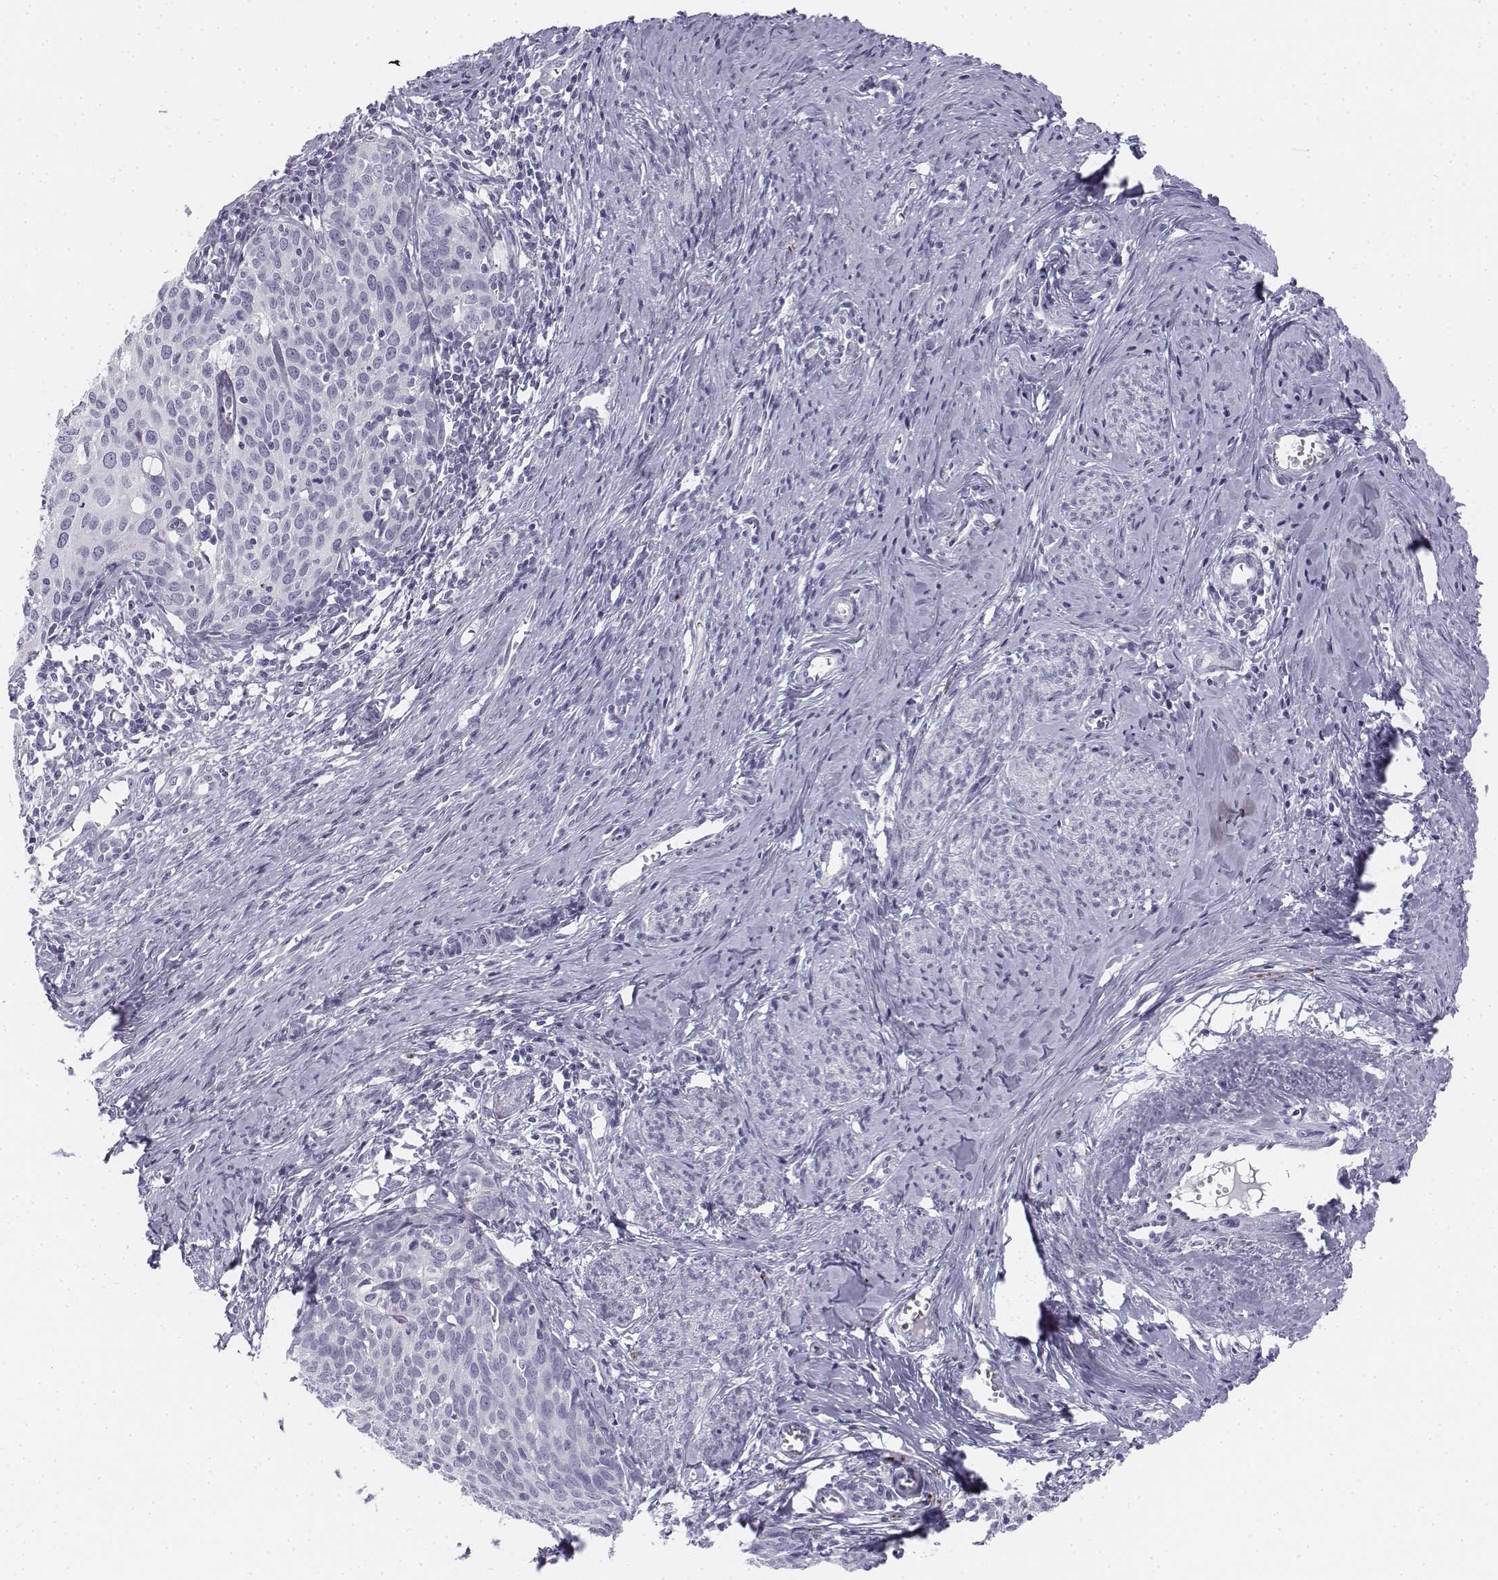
{"staining": {"intensity": "negative", "quantity": "none", "location": "none"}, "tissue": "cervical cancer", "cell_type": "Tumor cells", "image_type": "cancer", "snomed": [{"axis": "morphology", "description": "Squamous cell carcinoma, NOS"}, {"axis": "topography", "description": "Cervix"}], "caption": "Tumor cells are negative for protein expression in human cervical cancer.", "gene": "TH", "patient": {"sex": "female", "age": 62}}